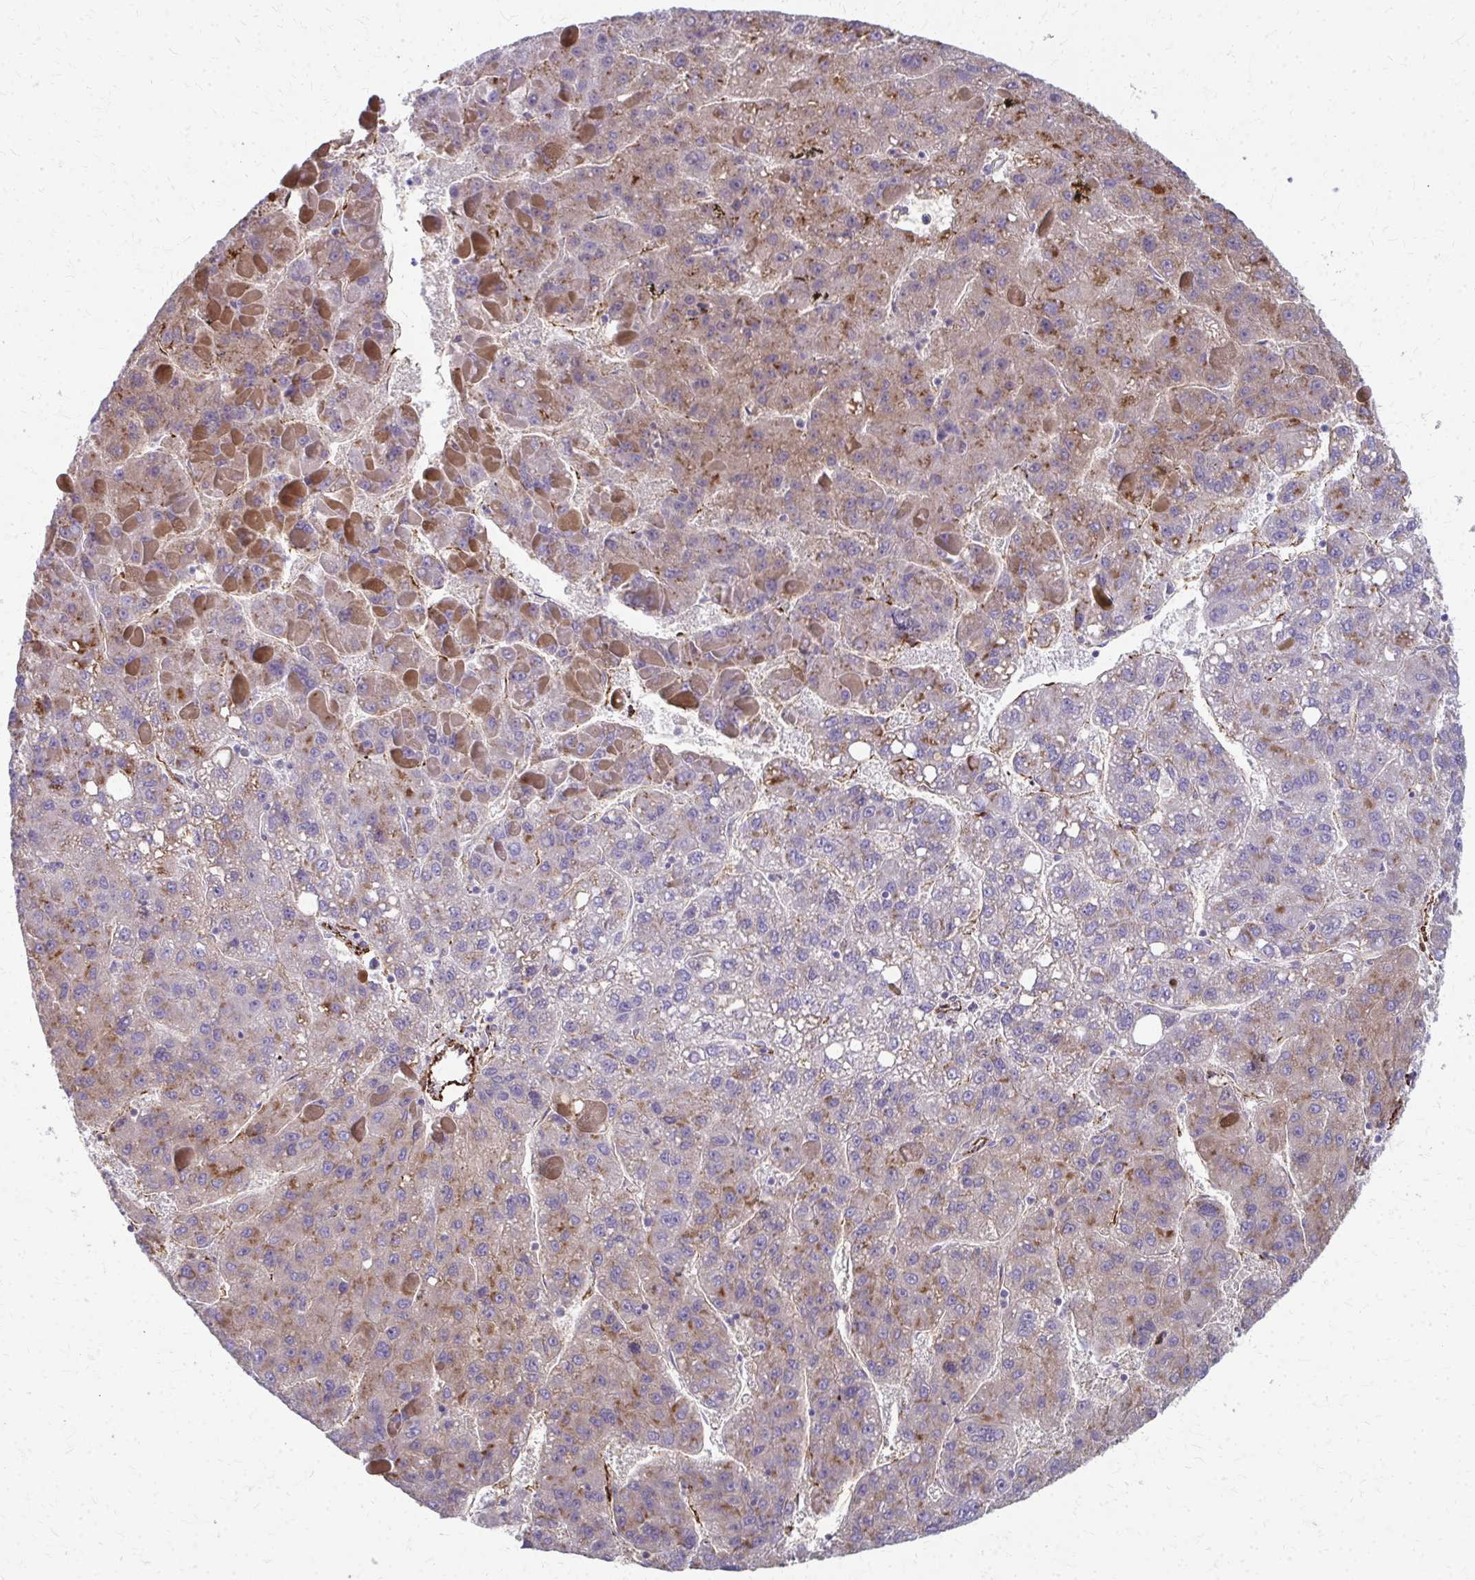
{"staining": {"intensity": "moderate", "quantity": "25%-75%", "location": "cytoplasmic/membranous"}, "tissue": "liver cancer", "cell_type": "Tumor cells", "image_type": "cancer", "snomed": [{"axis": "morphology", "description": "Carcinoma, Hepatocellular, NOS"}, {"axis": "topography", "description": "Liver"}], "caption": "Human liver cancer stained with a protein marker shows moderate staining in tumor cells.", "gene": "ADIPOQ", "patient": {"sex": "female", "age": 82}}